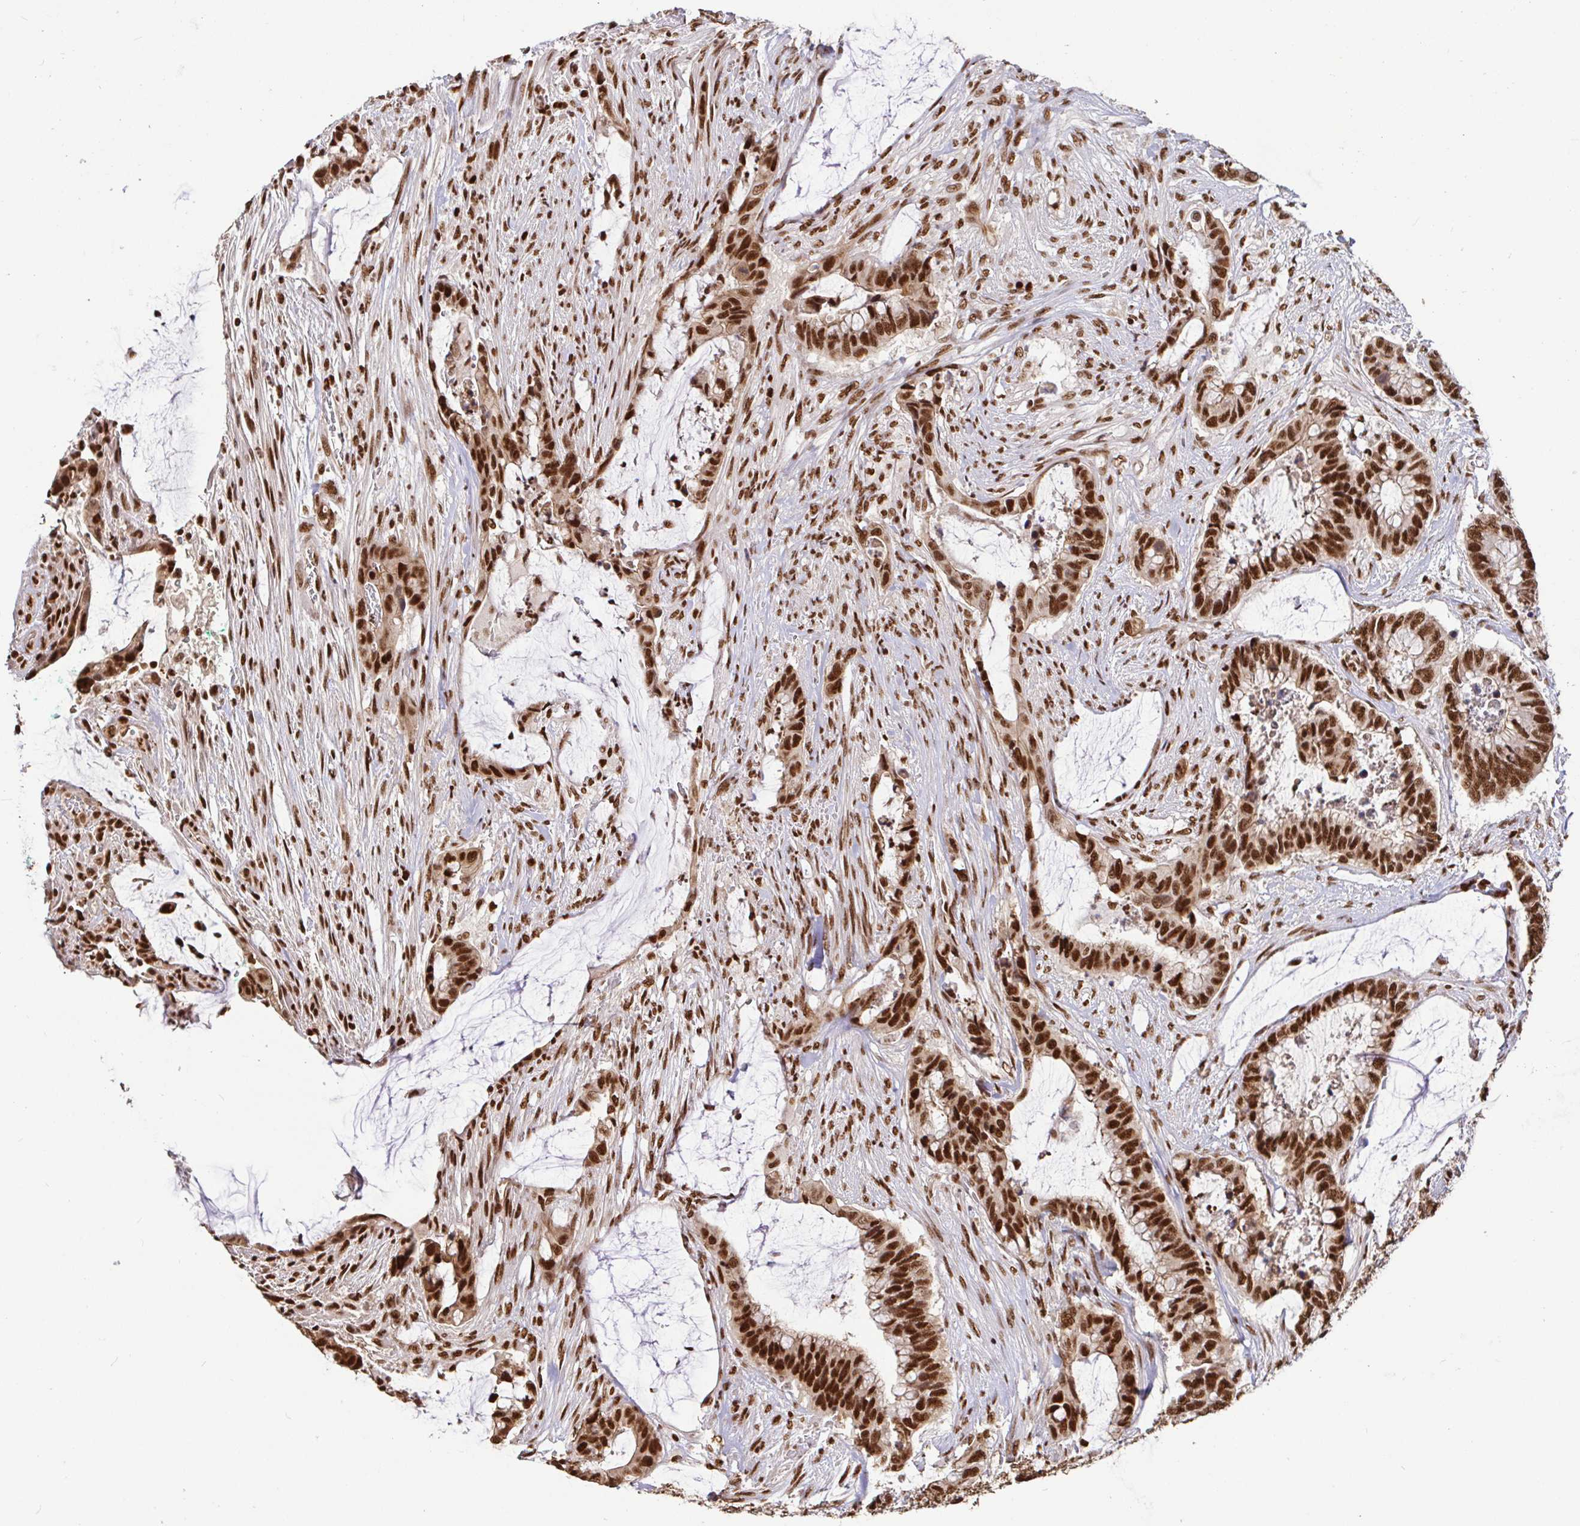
{"staining": {"intensity": "strong", "quantity": ">75%", "location": "nuclear"}, "tissue": "colorectal cancer", "cell_type": "Tumor cells", "image_type": "cancer", "snomed": [{"axis": "morphology", "description": "Adenocarcinoma, NOS"}, {"axis": "topography", "description": "Rectum"}], "caption": "A brown stain highlights strong nuclear positivity of a protein in human colorectal adenocarcinoma tumor cells.", "gene": "SP3", "patient": {"sex": "female", "age": 59}}